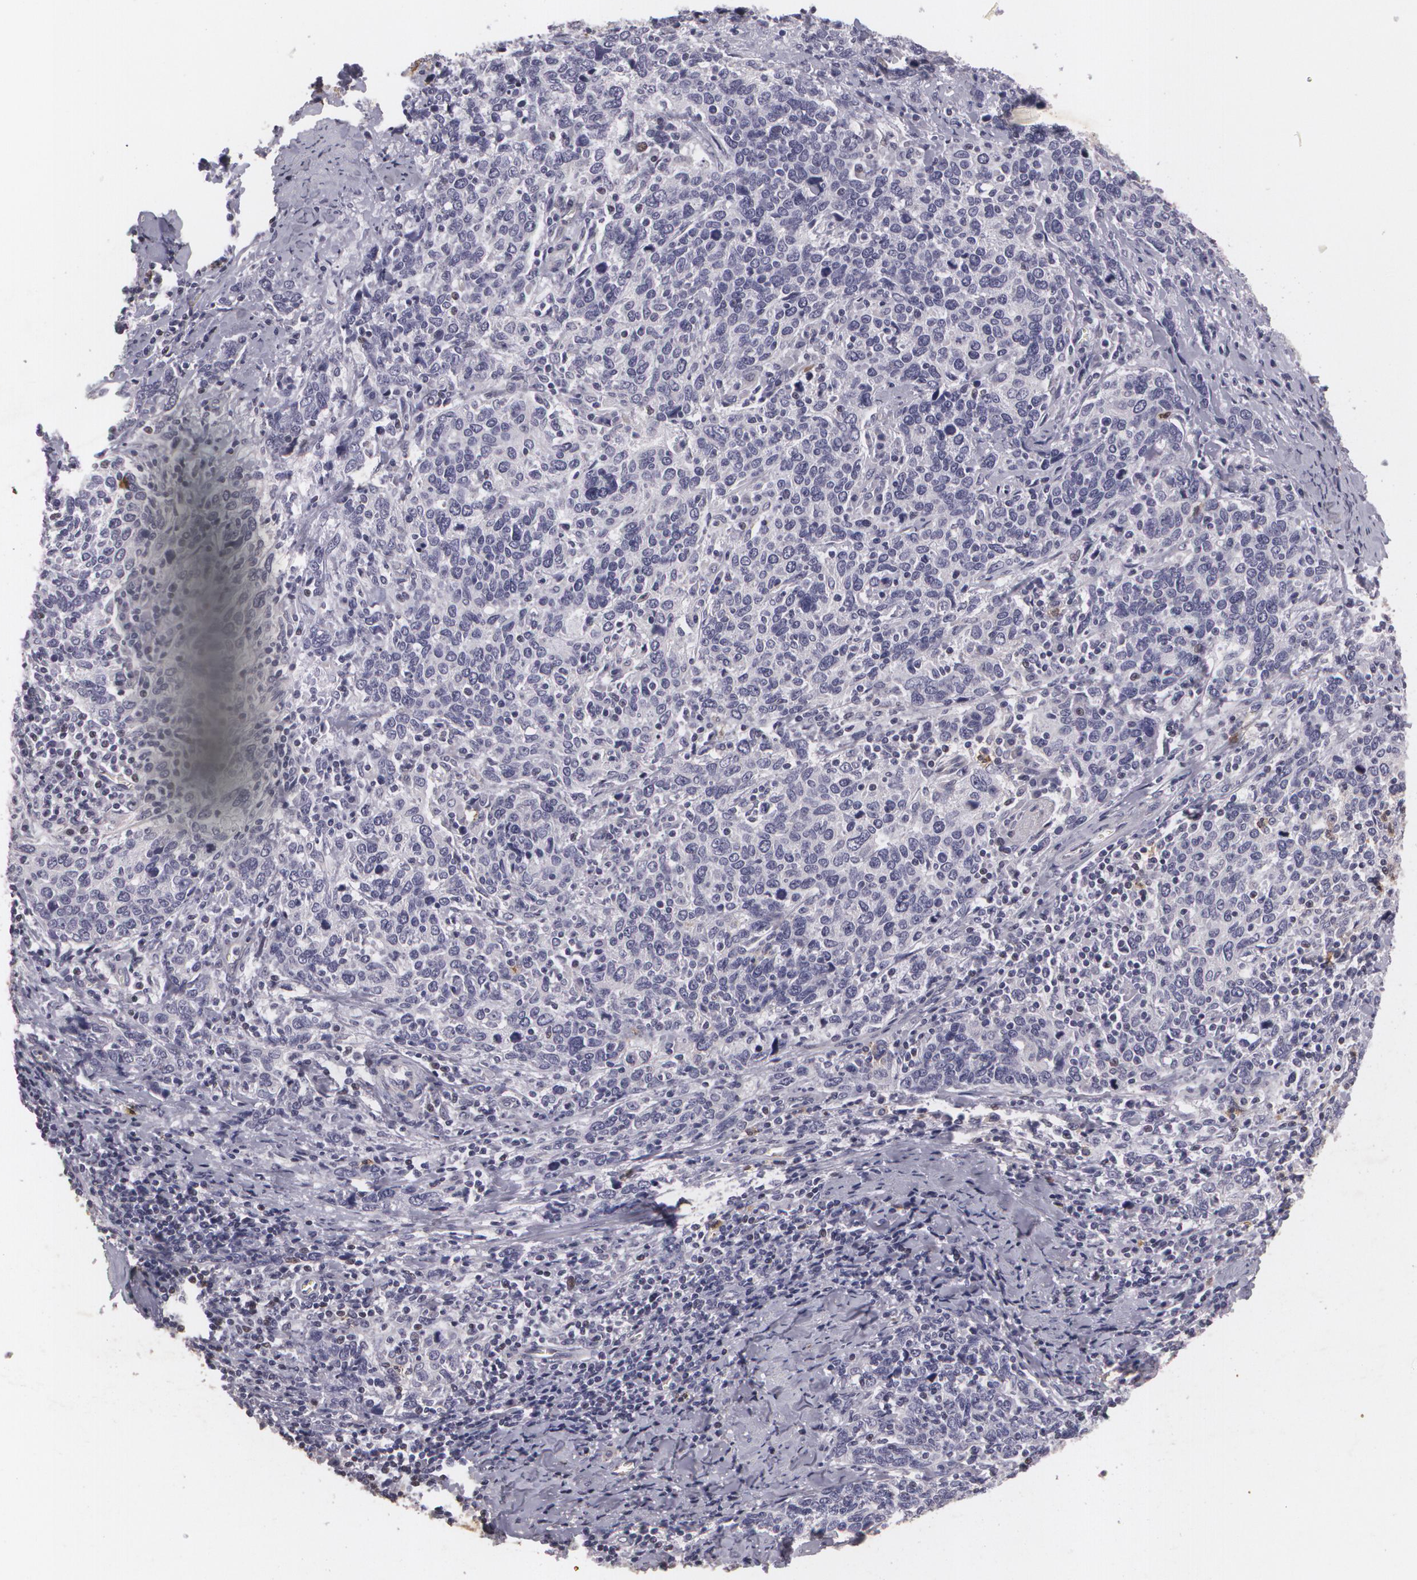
{"staining": {"intensity": "weak", "quantity": "<25%", "location": "cytoplasmic/membranous"}, "tissue": "cervical cancer", "cell_type": "Tumor cells", "image_type": "cancer", "snomed": [{"axis": "morphology", "description": "Squamous cell carcinoma, NOS"}, {"axis": "topography", "description": "Cervix"}], "caption": "This is an immunohistochemistry histopathology image of human cervical cancer (squamous cell carcinoma). There is no staining in tumor cells.", "gene": "KCNA4", "patient": {"sex": "female", "age": 41}}